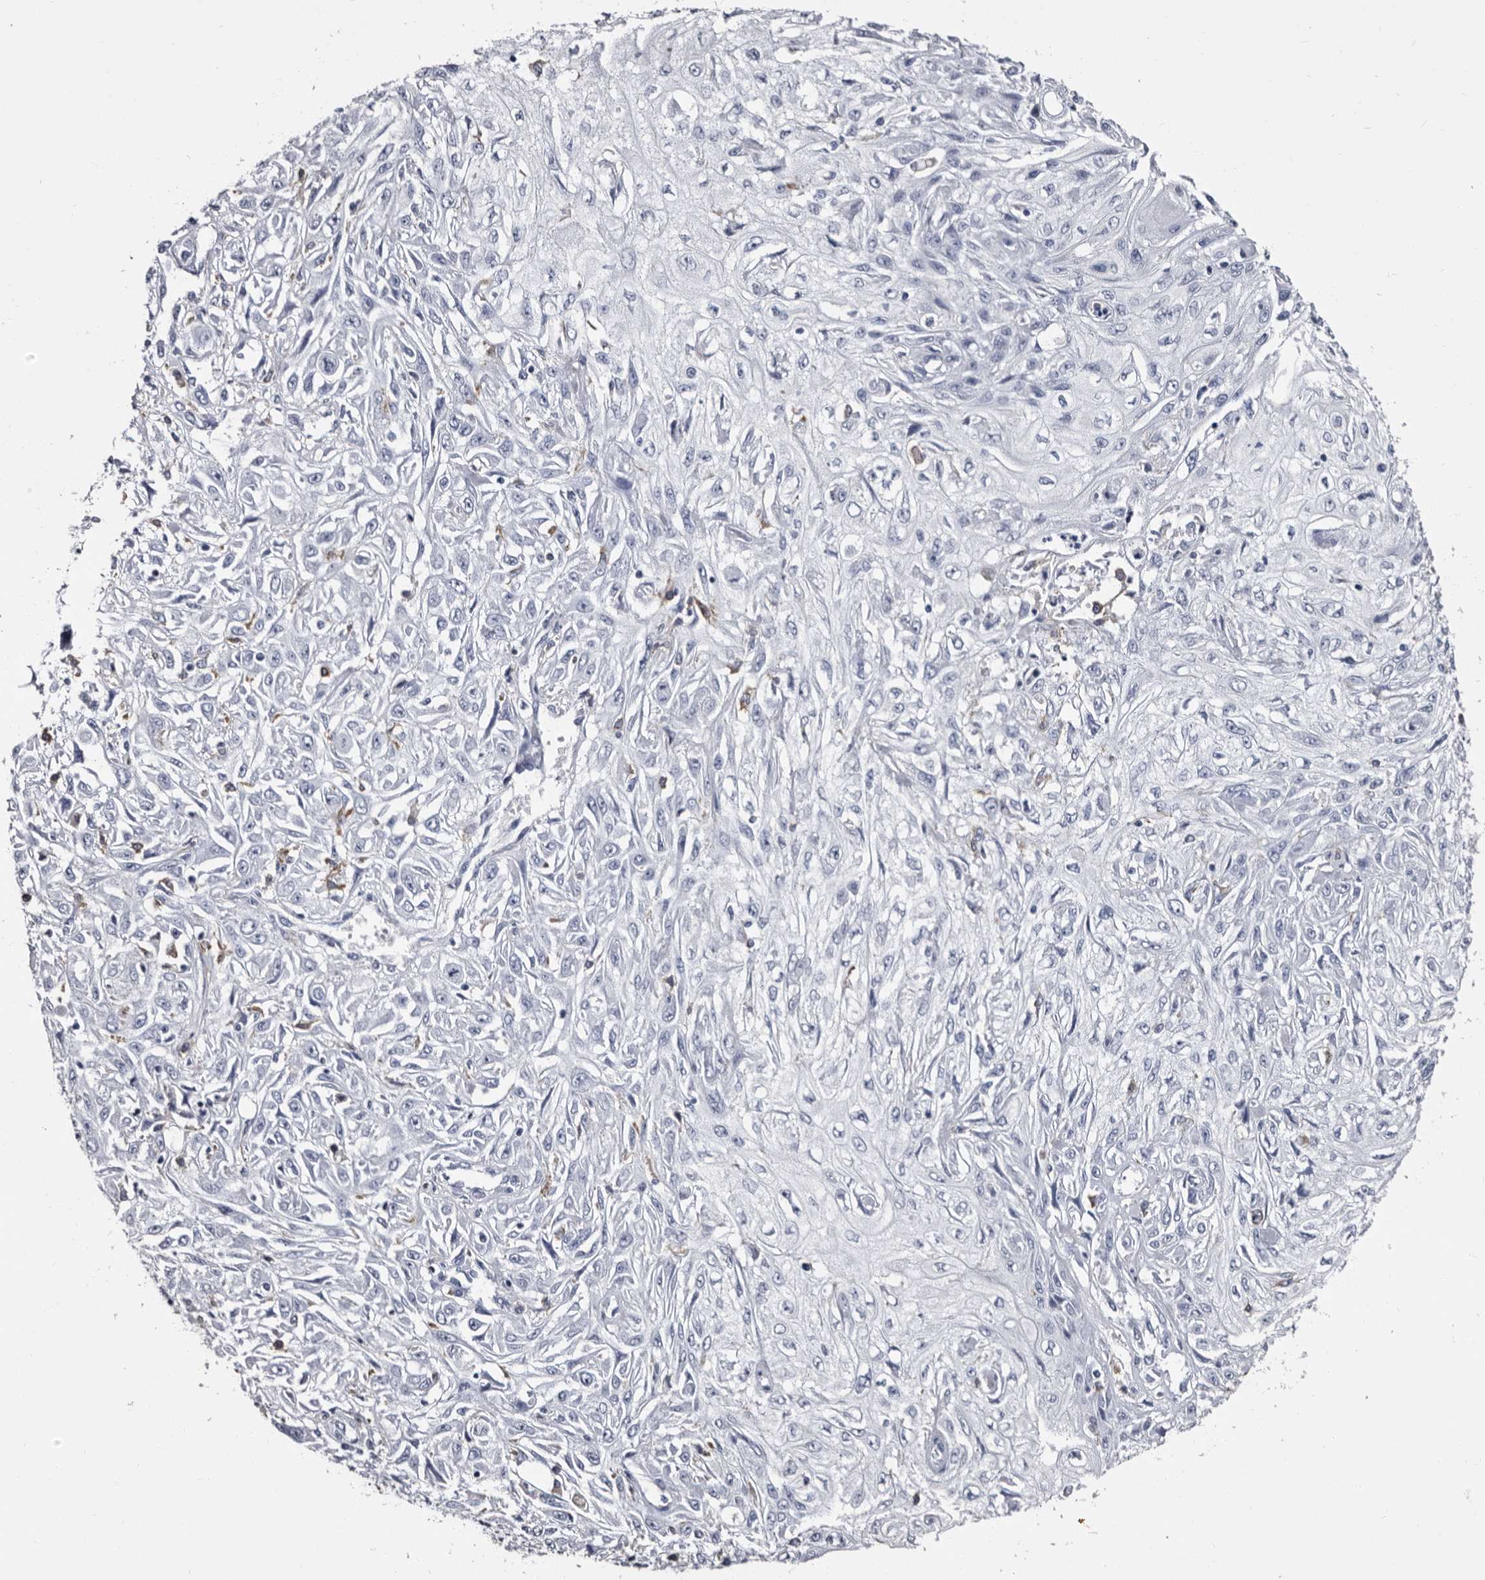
{"staining": {"intensity": "negative", "quantity": "none", "location": "none"}, "tissue": "skin cancer", "cell_type": "Tumor cells", "image_type": "cancer", "snomed": [{"axis": "morphology", "description": "Squamous cell carcinoma, NOS"}, {"axis": "morphology", "description": "Squamous cell carcinoma, metastatic, NOS"}, {"axis": "topography", "description": "Skin"}, {"axis": "topography", "description": "Lymph node"}], "caption": "The histopathology image displays no staining of tumor cells in skin cancer.", "gene": "EPB41L3", "patient": {"sex": "male", "age": 75}}